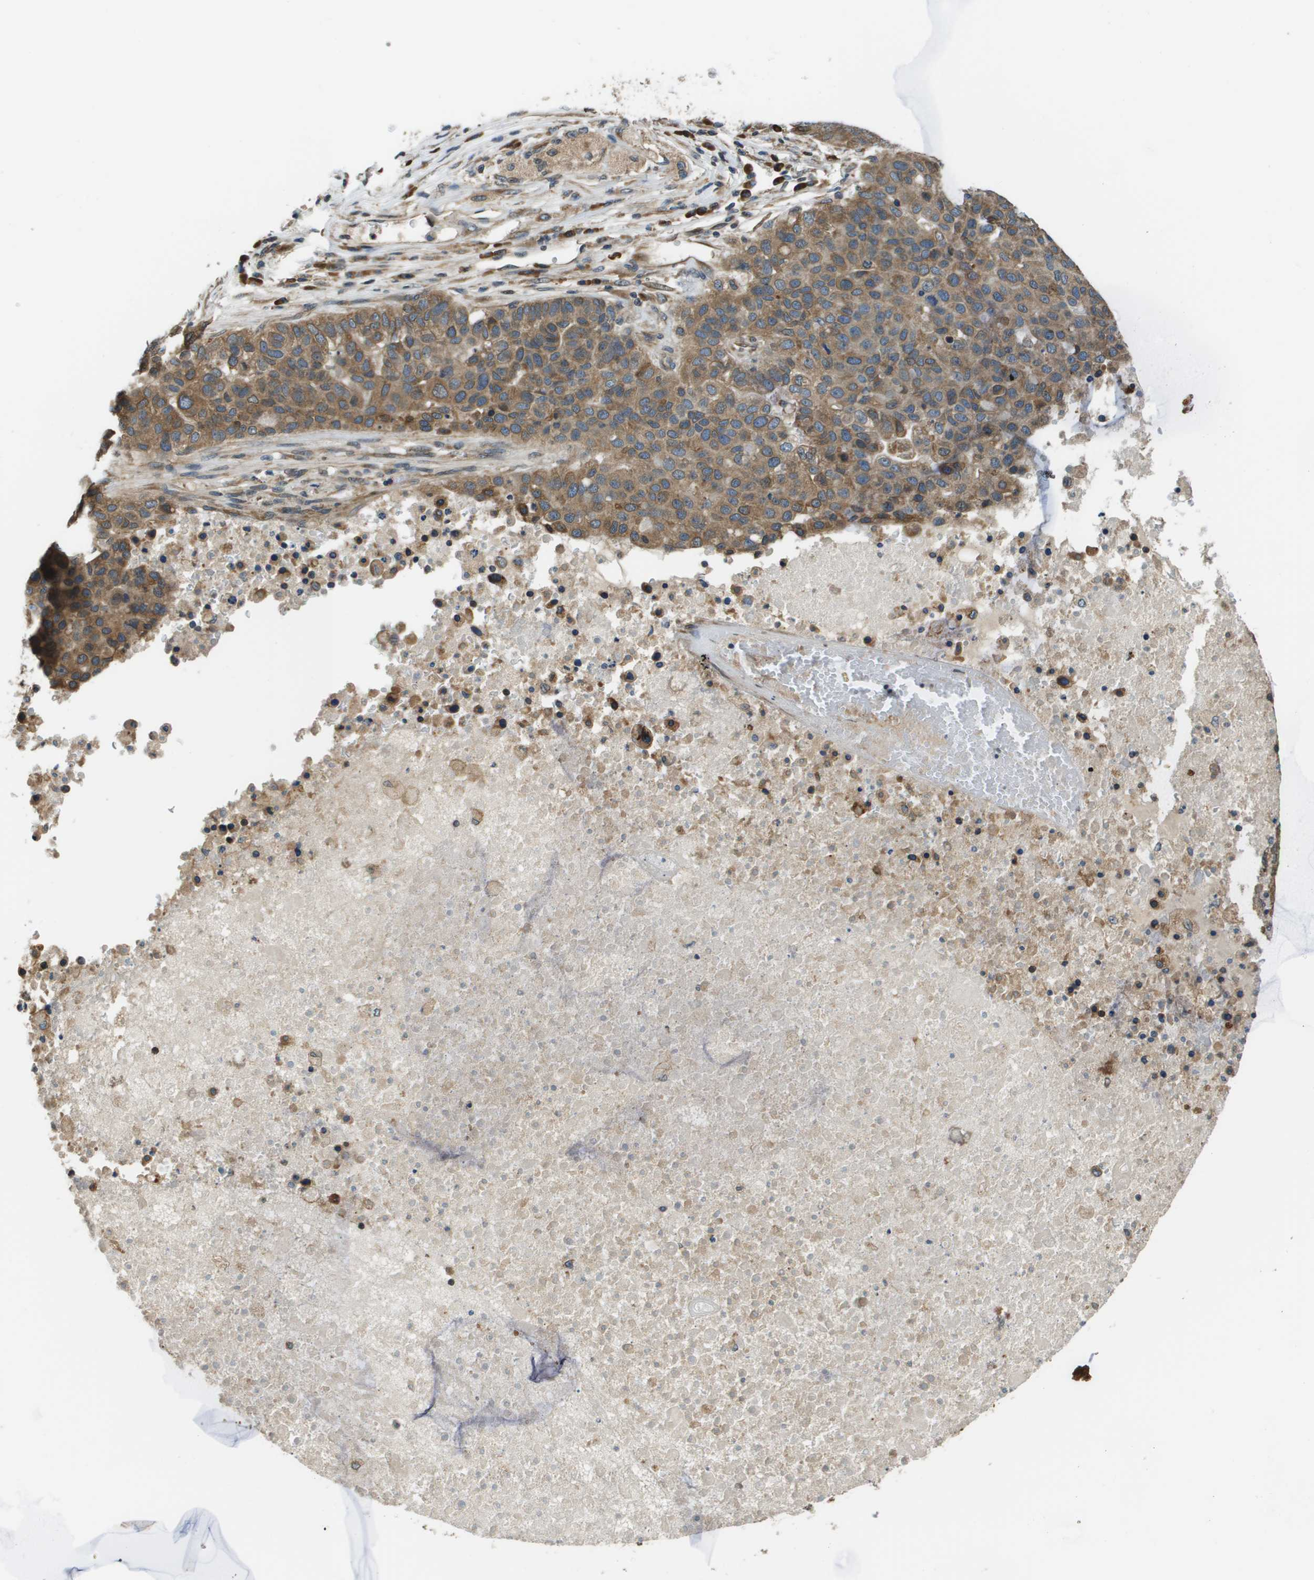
{"staining": {"intensity": "moderate", "quantity": ">75%", "location": "cytoplasmic/membranous"}, "tissue": "pancreatic cancer", "cell_type": "Tumor cells", "image_type": "cancer", "snomed": [{"axis": "morphology", "description": "Adenocarcinoma, NOS"}, {"axis": "topography", "description": "Pancreas"}], "caption": "This is a micrograph of immunohistochemistry staining of pancreatic cancer (adenocarcinoma), which shows moderate staining in the cytoplasmic/membranous of tumor cells.", "gene": "SEC62", "patient": {"sex": "female", "age": 61}}